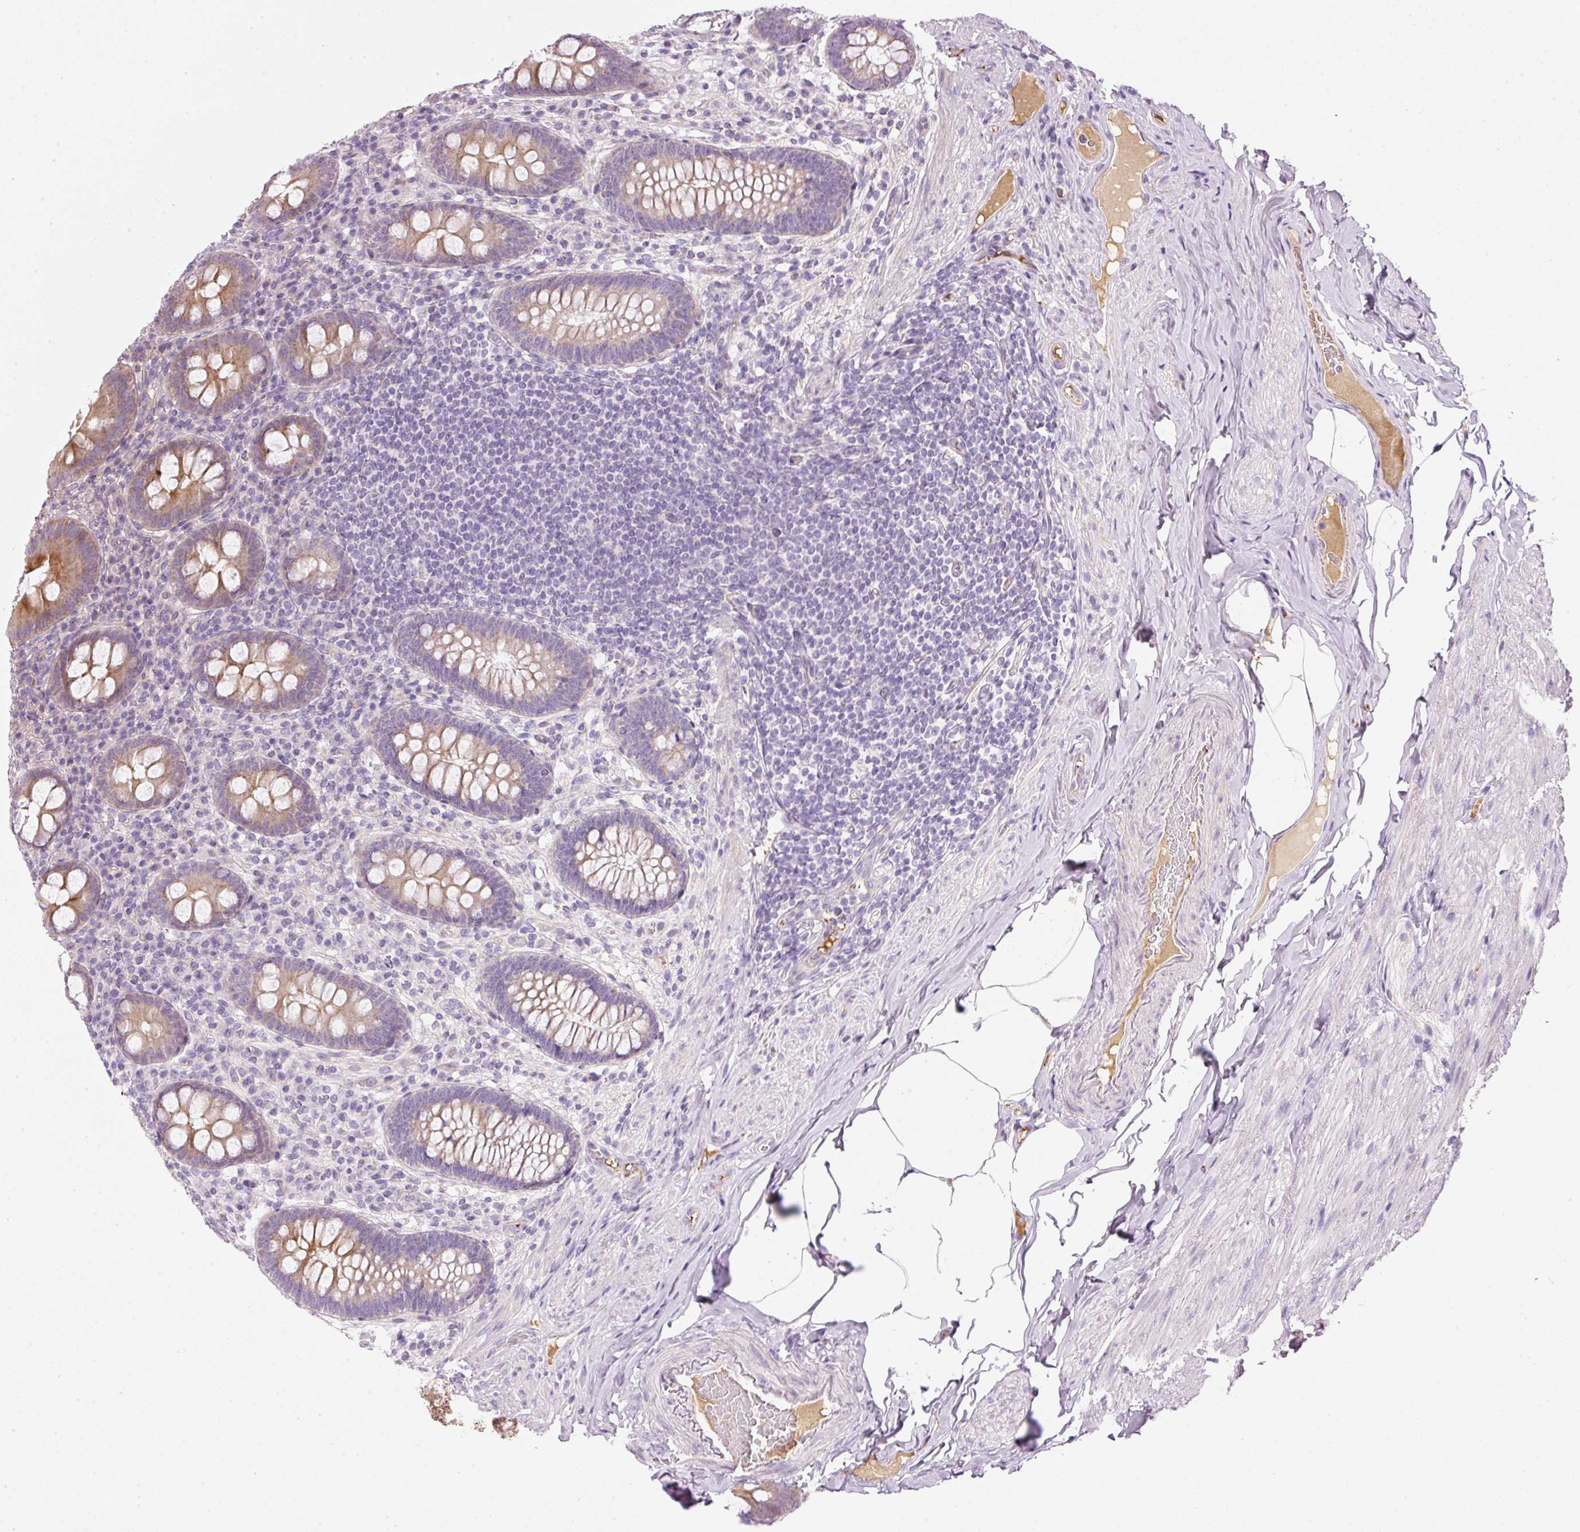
{"staining": {"intensity": "moderate", "quantity": "25%-75%", "location": "cytoplasmic/membranous"}, "tissue": "appendix", "cell_type": "Glandular cells", "image_type": "normal", "snomed": [{"axis": "morphology", "description": "Normal tissue, NOS"}, {"axis": "topography", "description": "Appendix"}], "caption": "Immunohistochemical staining of benign appendix exhibits medium levels of moderate cytoplasmic/membranous staining in about 25%-75% of glandular cells.", "gene": "KPNA5", "patient": {"sex": "male", "age": 71}}